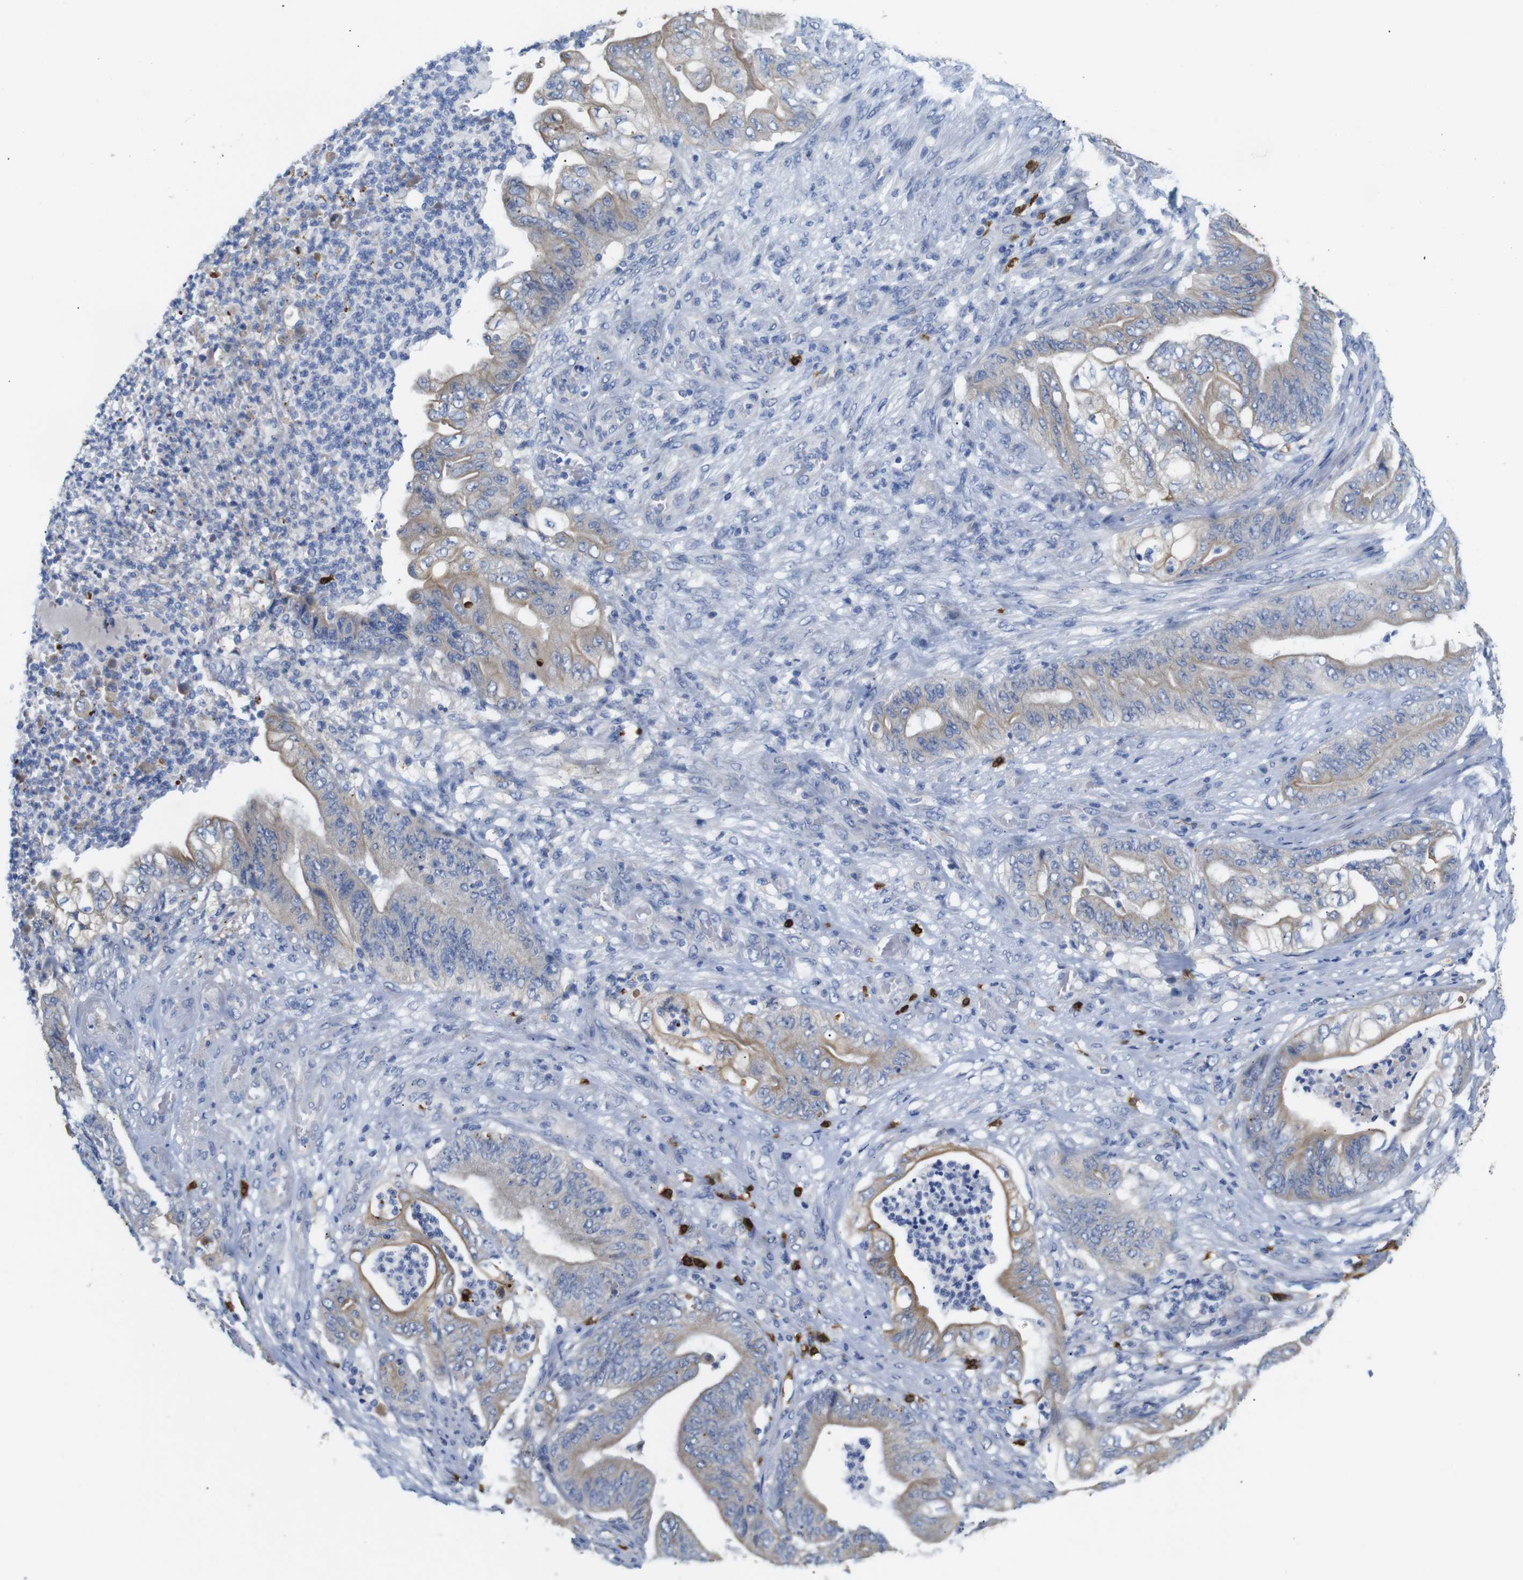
{"staining": {"intensity": "moderate", "quantity": "25%-75%", "location": "cytoplasmic/membranous"}, "tissue": "stomach cancer", "cell_type": "Tumor cells", "image_type": "cancer", "snomed": [{"axis": "morphology", "description": "Adenocarcinoma, NOS"}, {"axis": "topography", "description": "Stomach"}], "caption": "This photomicrograph displays immunohistochemistry (IHC) staining of stomach cancer, with medium moderate cytoplasmic/membranous positivity in approximately 25%-75% of tumor cells.", "gene": "ALOX15", "patient": {"sex": "female", "age": 73}}